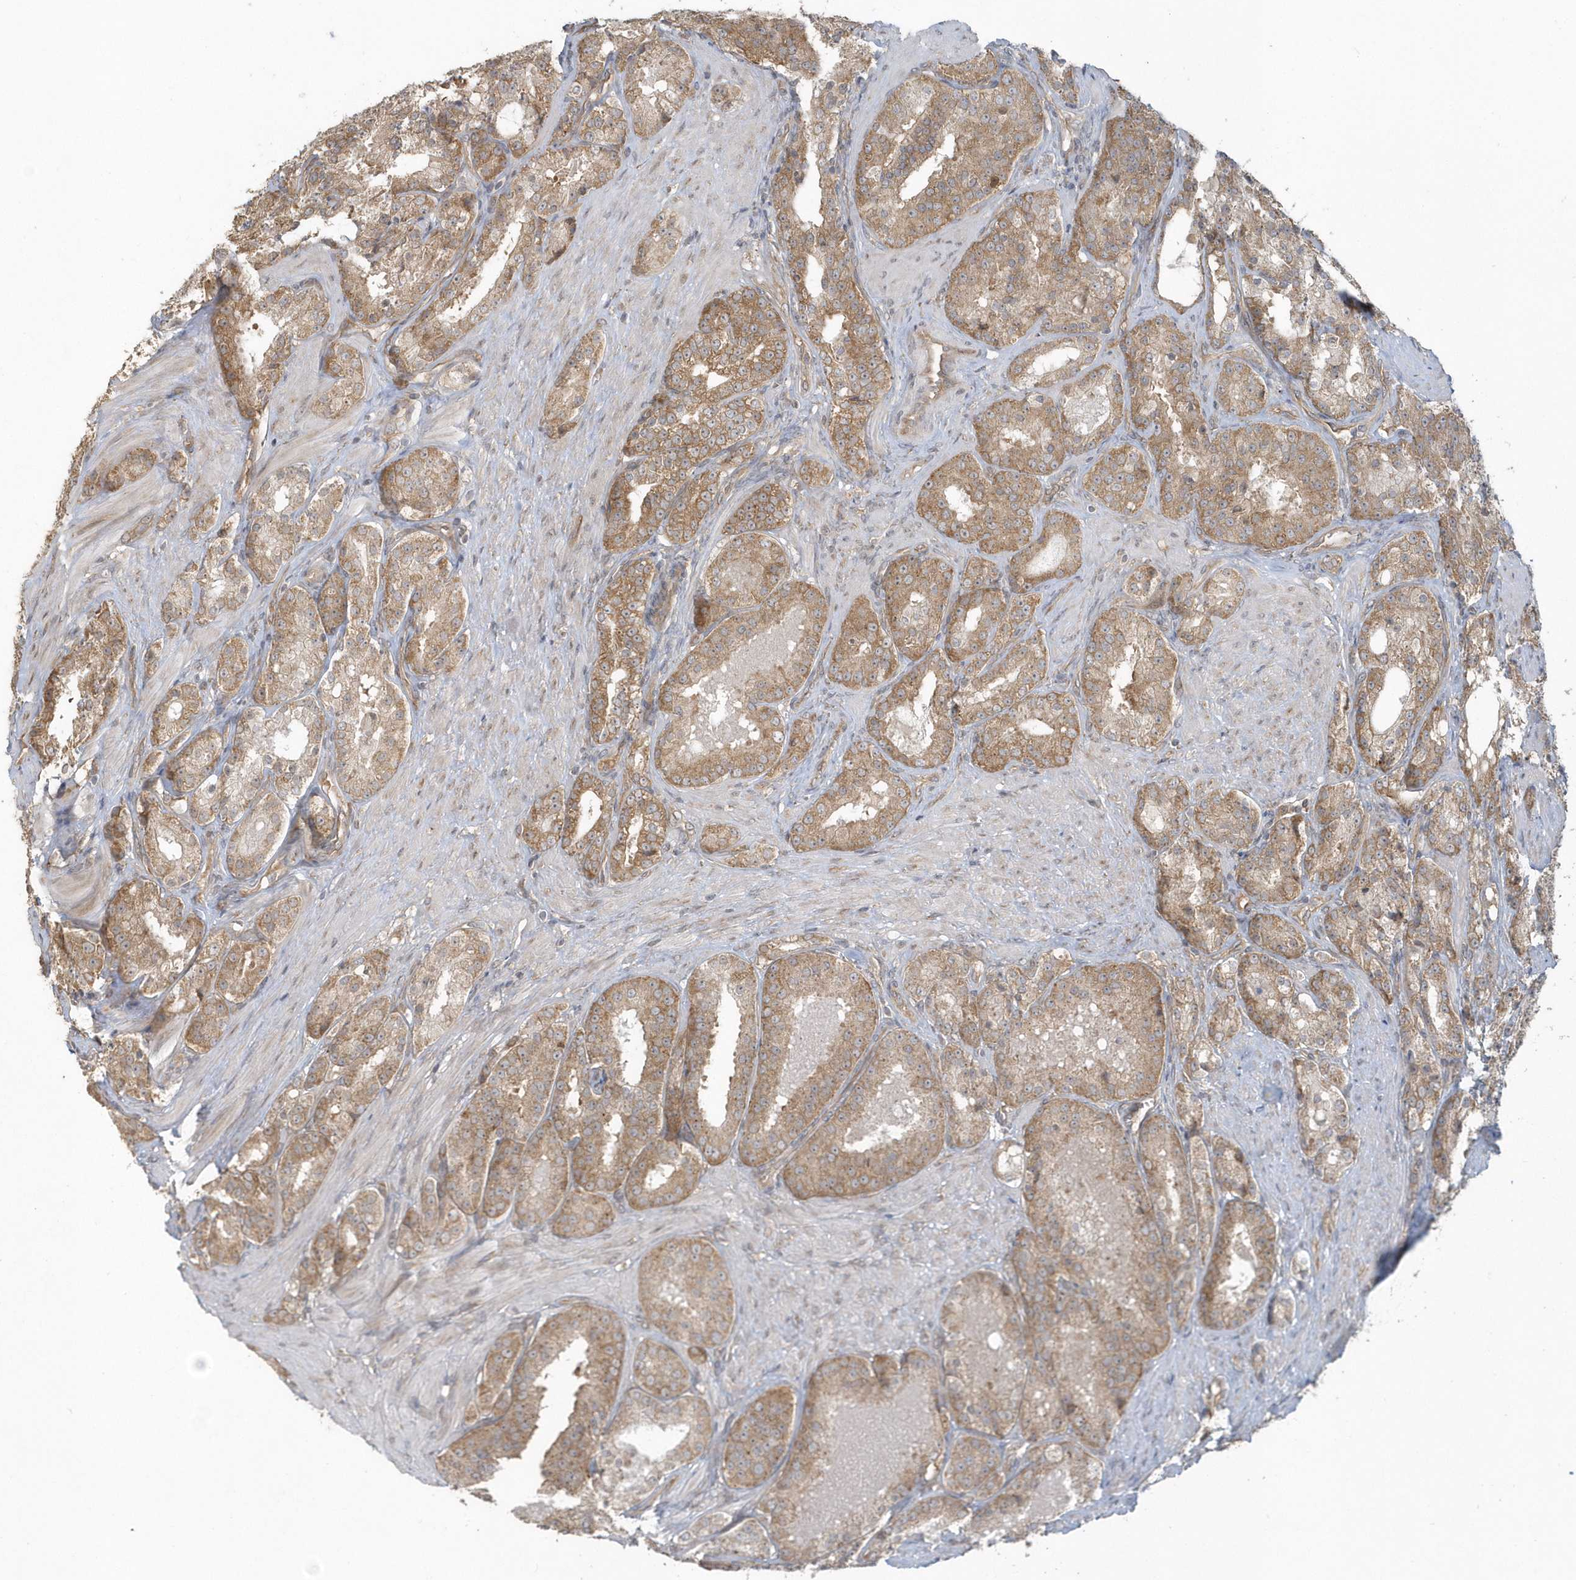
{"staining": {"intensity": "moderate", "quantity": ">75%", "location": "cytoplasmic/membranous"}, "tissue": "prostate cancer", "cell_type": "Tumor cells", "image_type": "cancer", "snomed": [{"axis": "morphology", "description": "Adenocarcinoma, High grade"}, {"axis": "topography", "description": "Prostate"}], "caption": "Prostate cancer tissue shows moderate cytoplasmic/membranous staining in about >75% of tumor cells (Stains: DAB in brown, nuclei in blue, Microscopy: brightfield microscopy at high magnification).", "gene": "STIM2", "patient": {"sex": "male", "age": 60}}